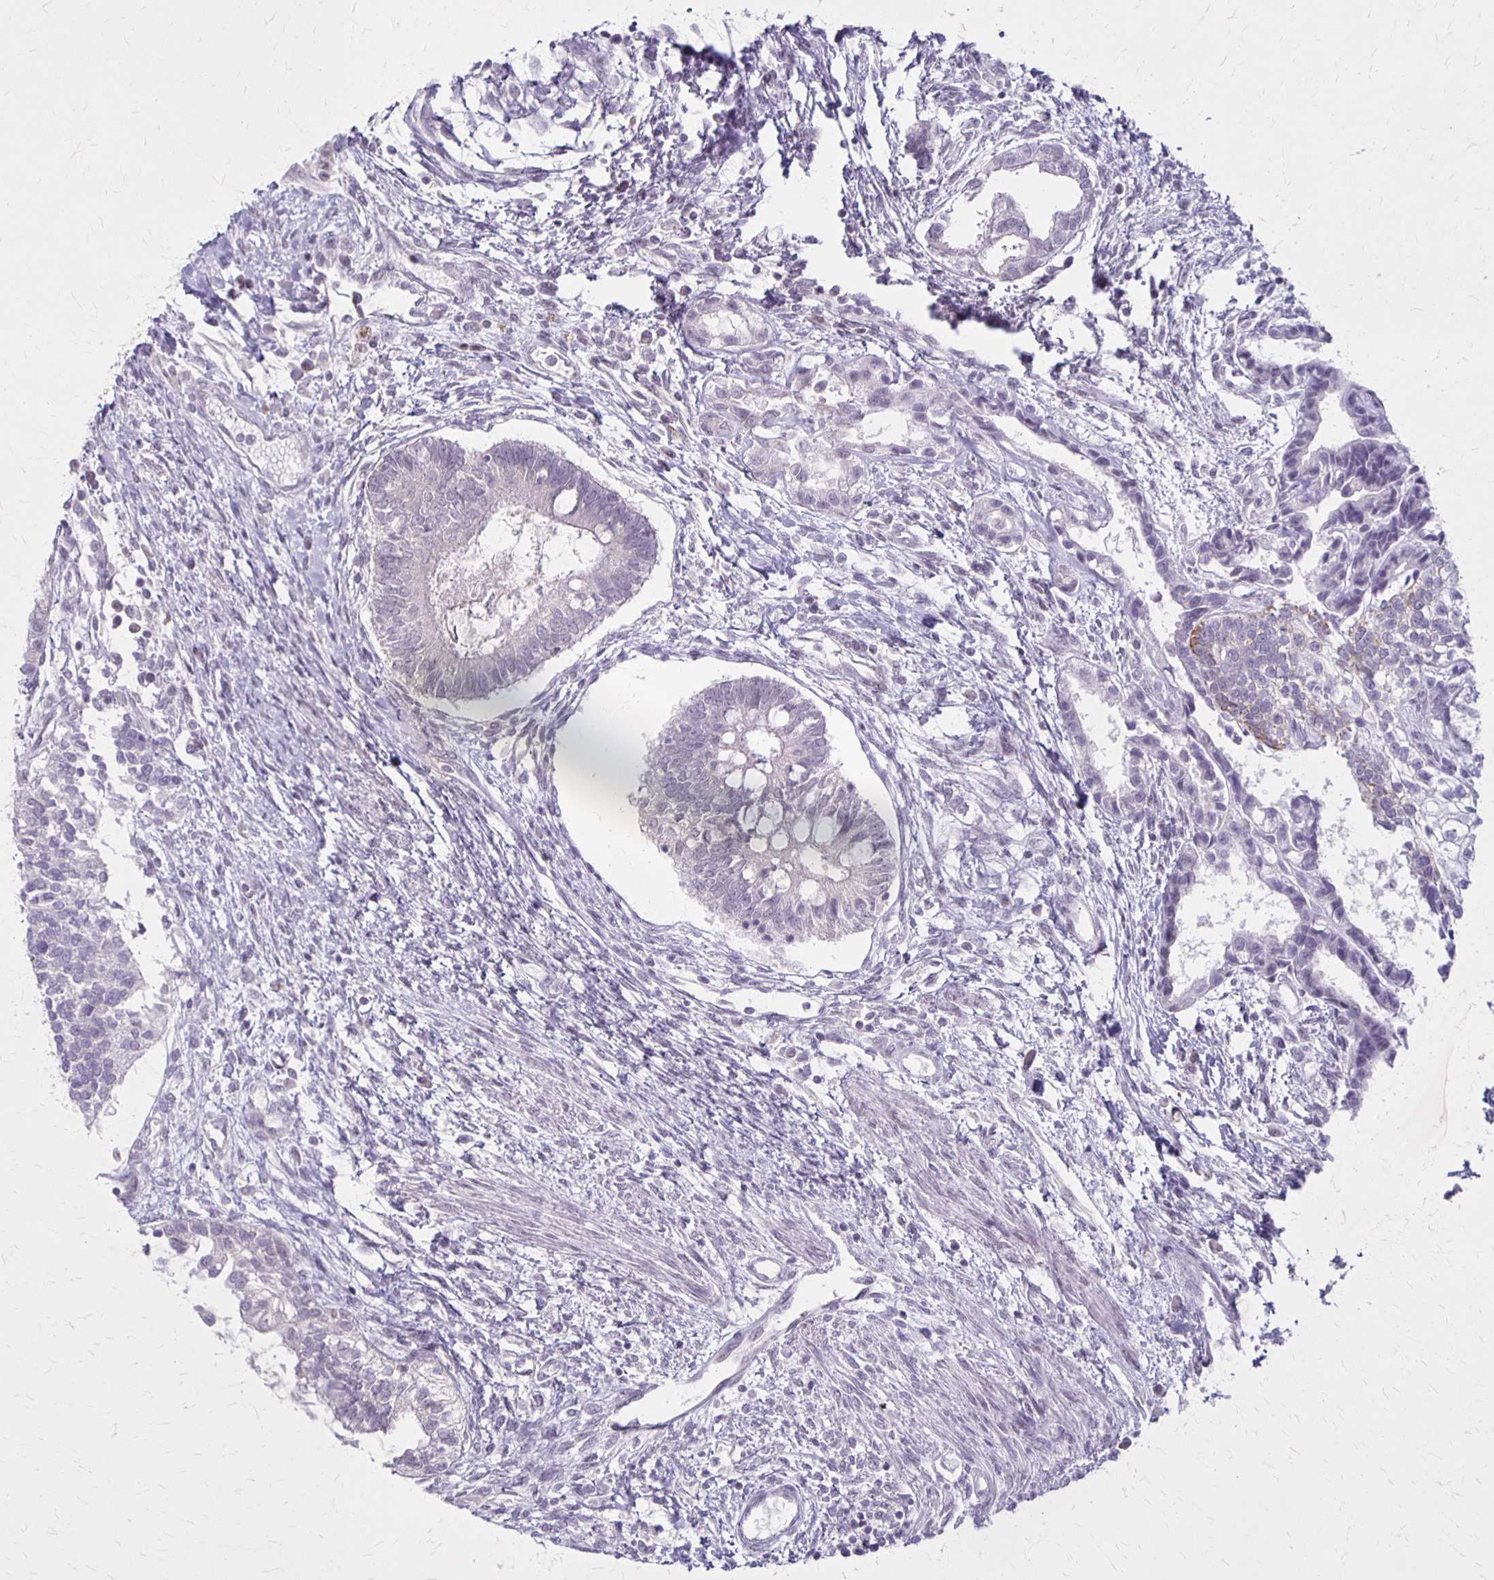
{"staining": {"intensity": "moderate", "quantity": "<25%", "location": "cytoplasmic/membranous"}, "tissue": "testis cancer", "cell_type": "Tumor cells", "image_type": "cancer", "snomed": [{"axis": "morphology", "description": "Carcinoma, Embryonal, NOS"}, {"axis": "topography", "description": "Testis"}], "caption": "IHC image of neoplastic tissue: human testis cancer stained using IHC shows low levels of moderate protein expression localized specifically in the cytoplasmic/membranous of tumor cells, appearing as a cytoplasmic/membranous brown color.", "gene": "SLC35E2B", "patient": {"sex": "male", "age": 37}}